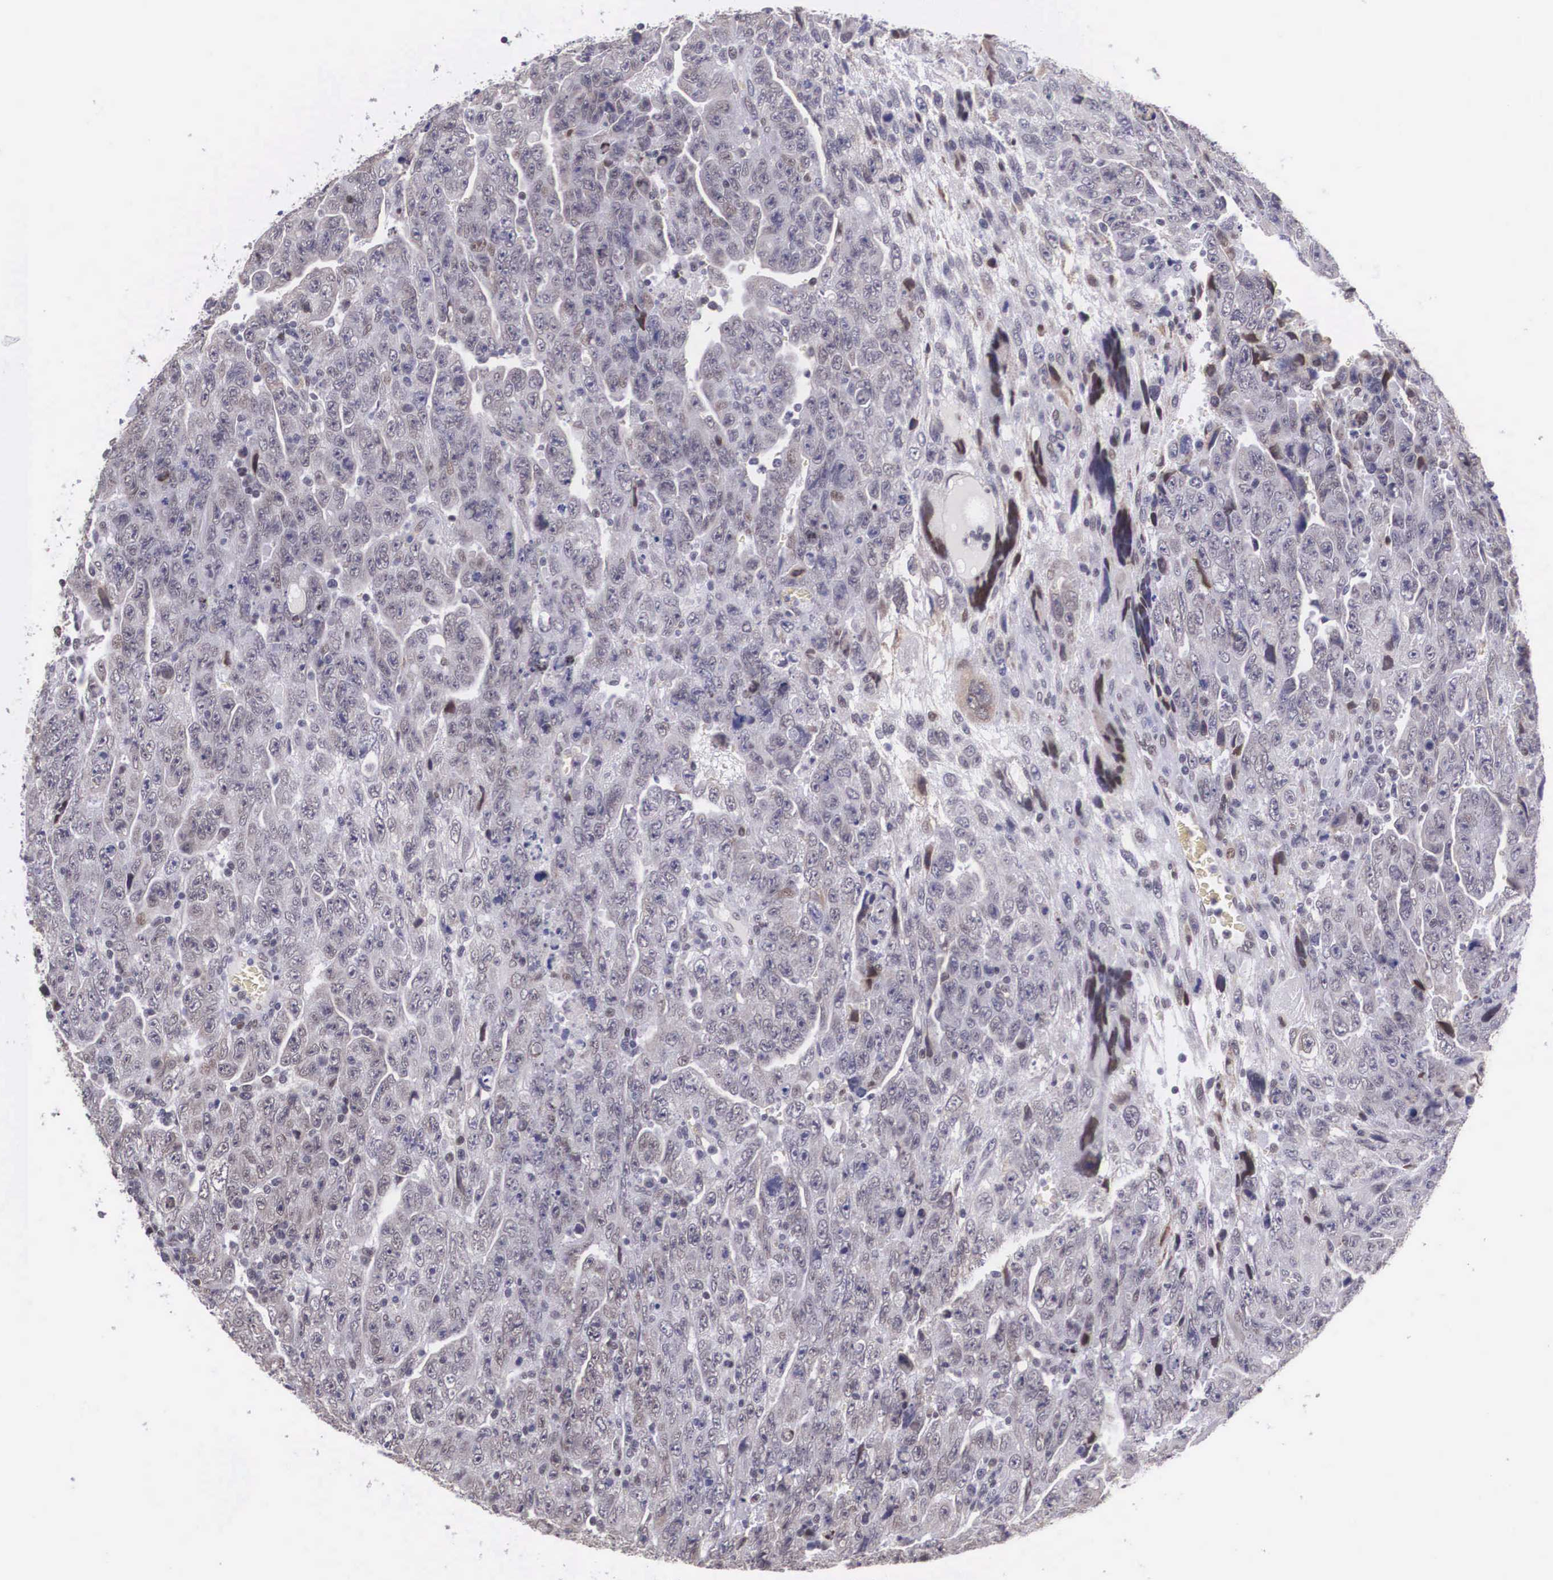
{"staining": {"intensity": "weak", "quantity": "<25%", "location": "cytoplasmic/membranous"}, "tissue": "testis cancer", "cell_type": "Tumor cells", "image_type": "cancer", "snomed": [{"axis": "morphology", "description": "Carcinoma, Embryonal, NOS"}, {"axis": "topography", "description": "Testis"}], "caption": "A high-resolution micrograph shows IHC staining of embryonal carcinoma (testis), which reveals no significant staining in tumor cells.", "gene": "SLC25A21", "patient": {"sex": "male", "age": 28}}